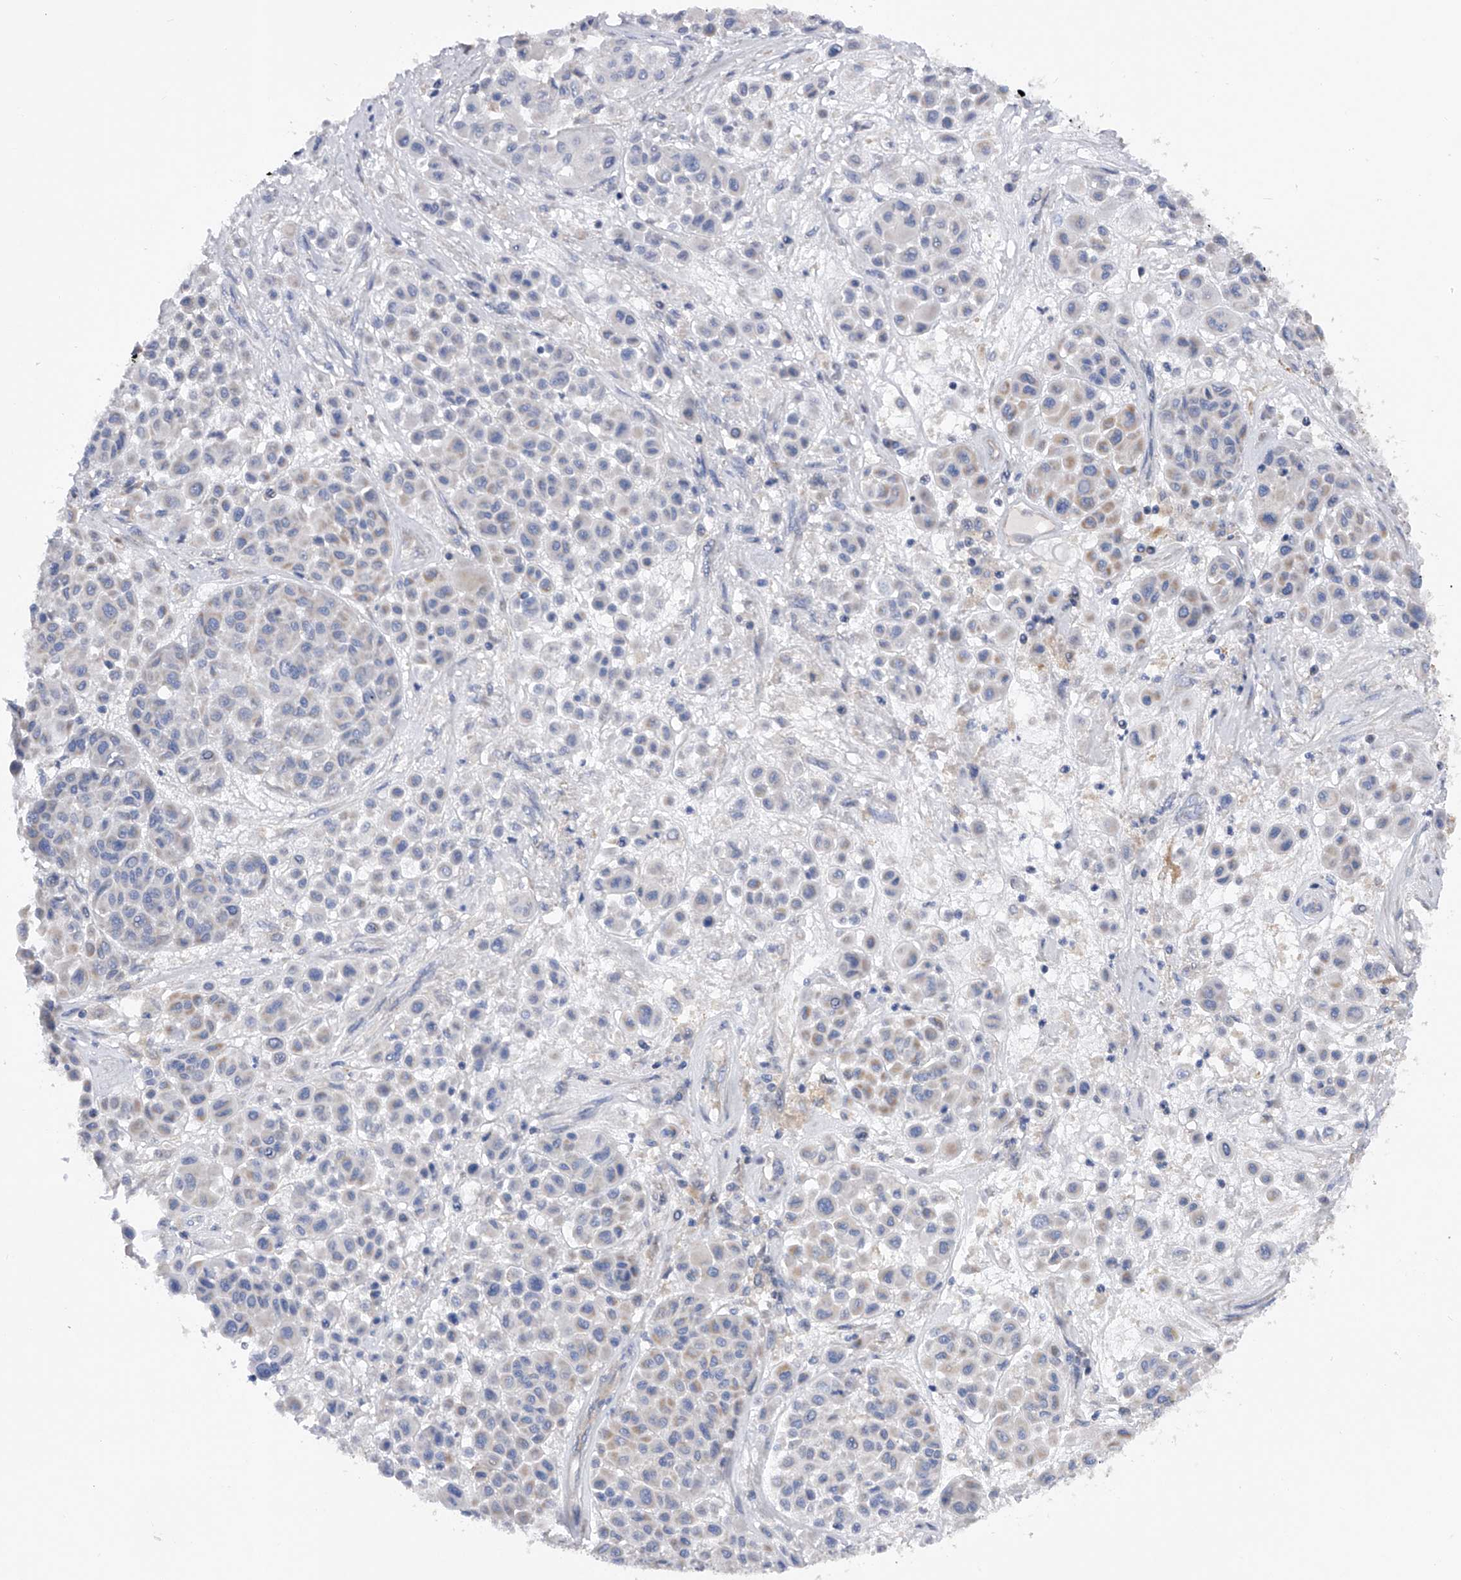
{"staining": {"intensity": "moderate", "quantity": "<25%", "location": "cytoplasmic/membranous"}, "tissue": "melanoma", "cell_type": "Tumor cells", "image_type": "cancer", "snomed": [{"axis": "morphology", "description": "Malignant melanoma, Metastatic site"}, {"axis": "topography", "description": "Soft tissue"}], "caption": "A brown stain highlights moderate cytoplasmic/membranous positivity of a protein in human malignant melanoma (metastatic site) tumor cells.", "gene": "PDSS2", "patient": {"sex": "male", "age": 41}}